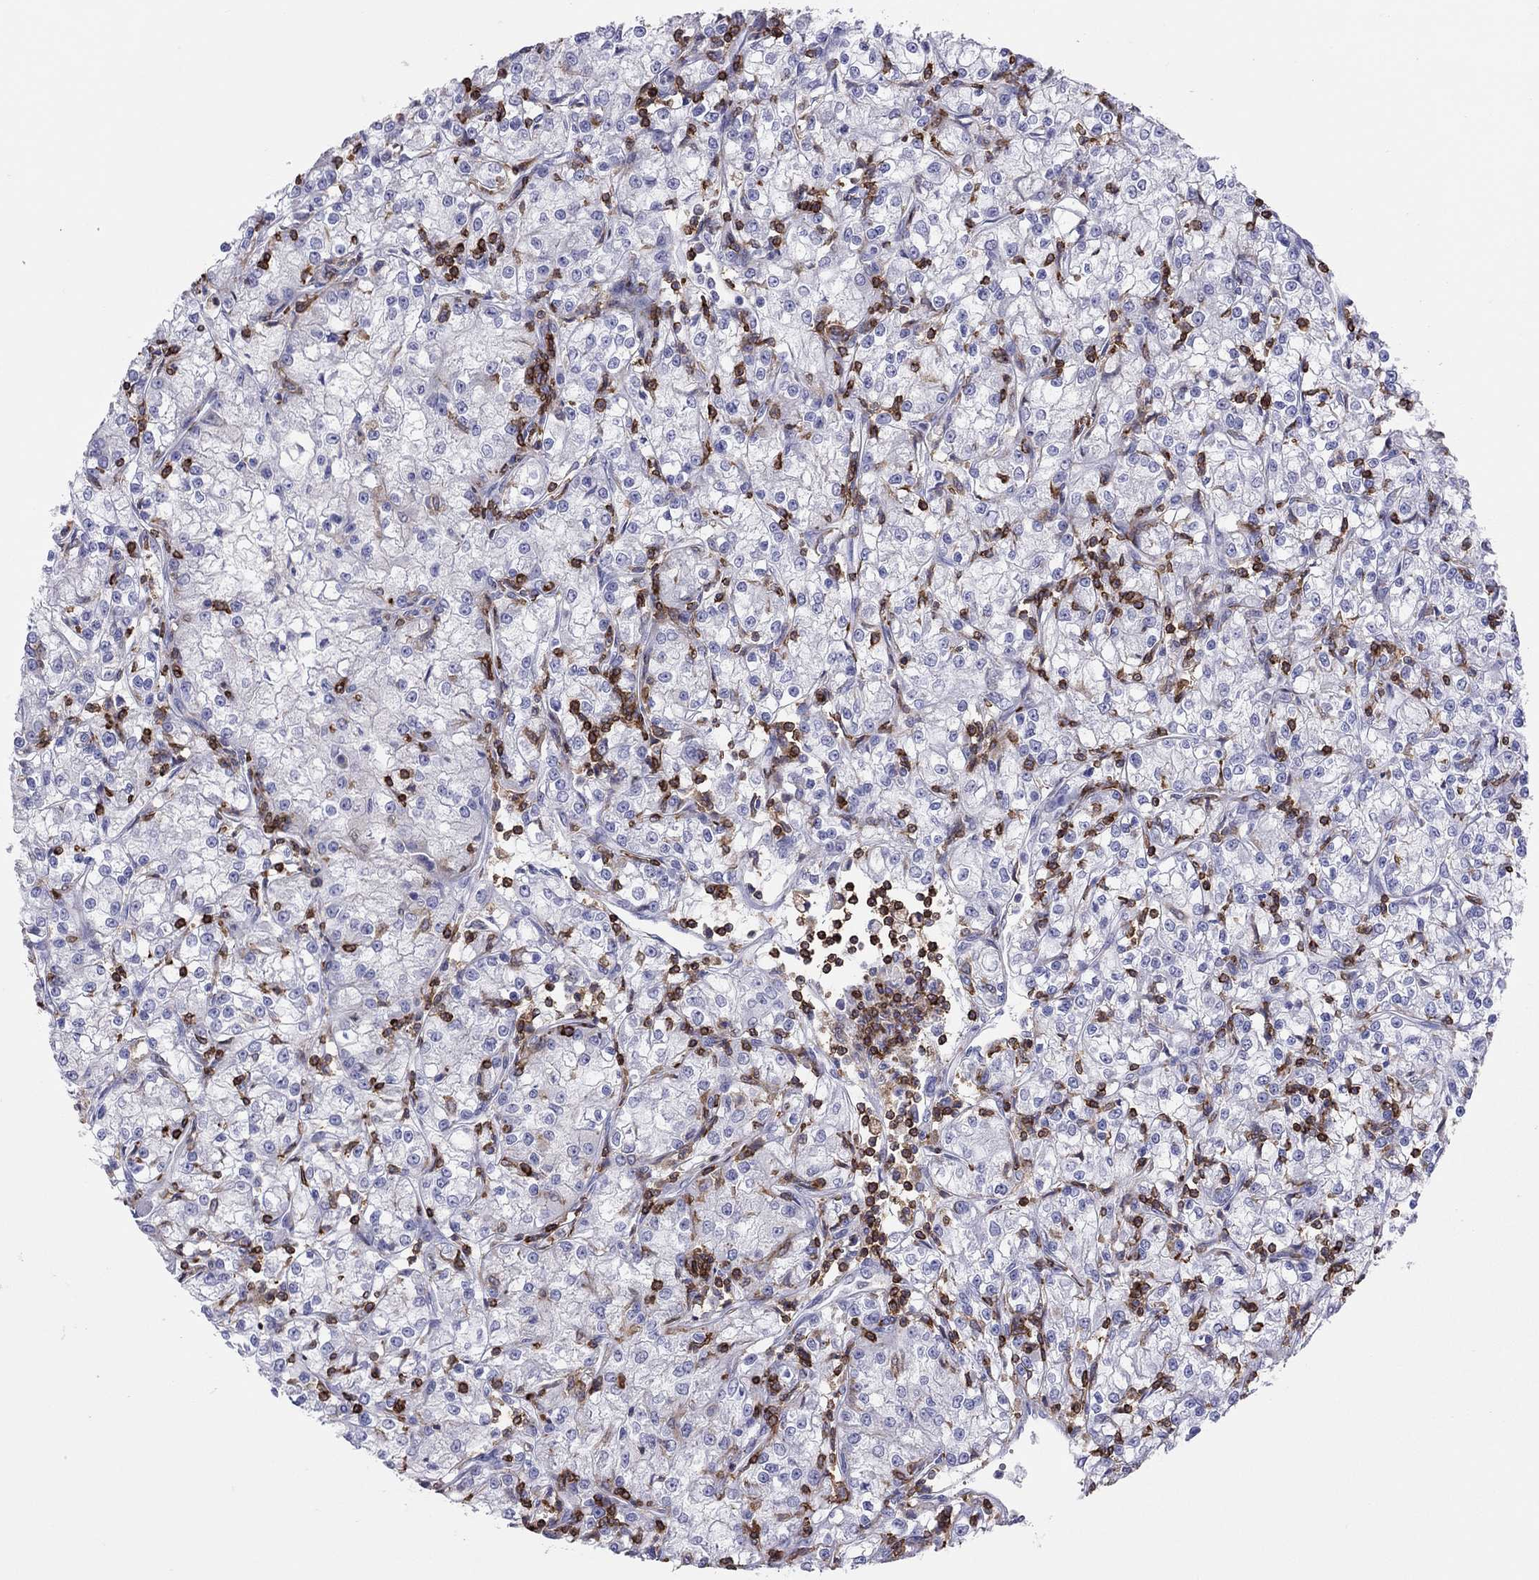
{"staining": {"intensity": "negative", "quantity": "none", "location": "none"}, "tissue": "renal cancer", "cell_type": "Tumor cells", "image_type": "cancer", "snomed": [{"axis": "morphology", "description": "Adenocarcinoma, NOS"}, {"axis": "topography", "description": "Kidney"}], "caption": "The histopathology image demonstrates no significant staining in tumor cells of renal cancer (adenocarcinoma).", "gene": "MND1", "patient": {"sex": "female", "age": 59}}